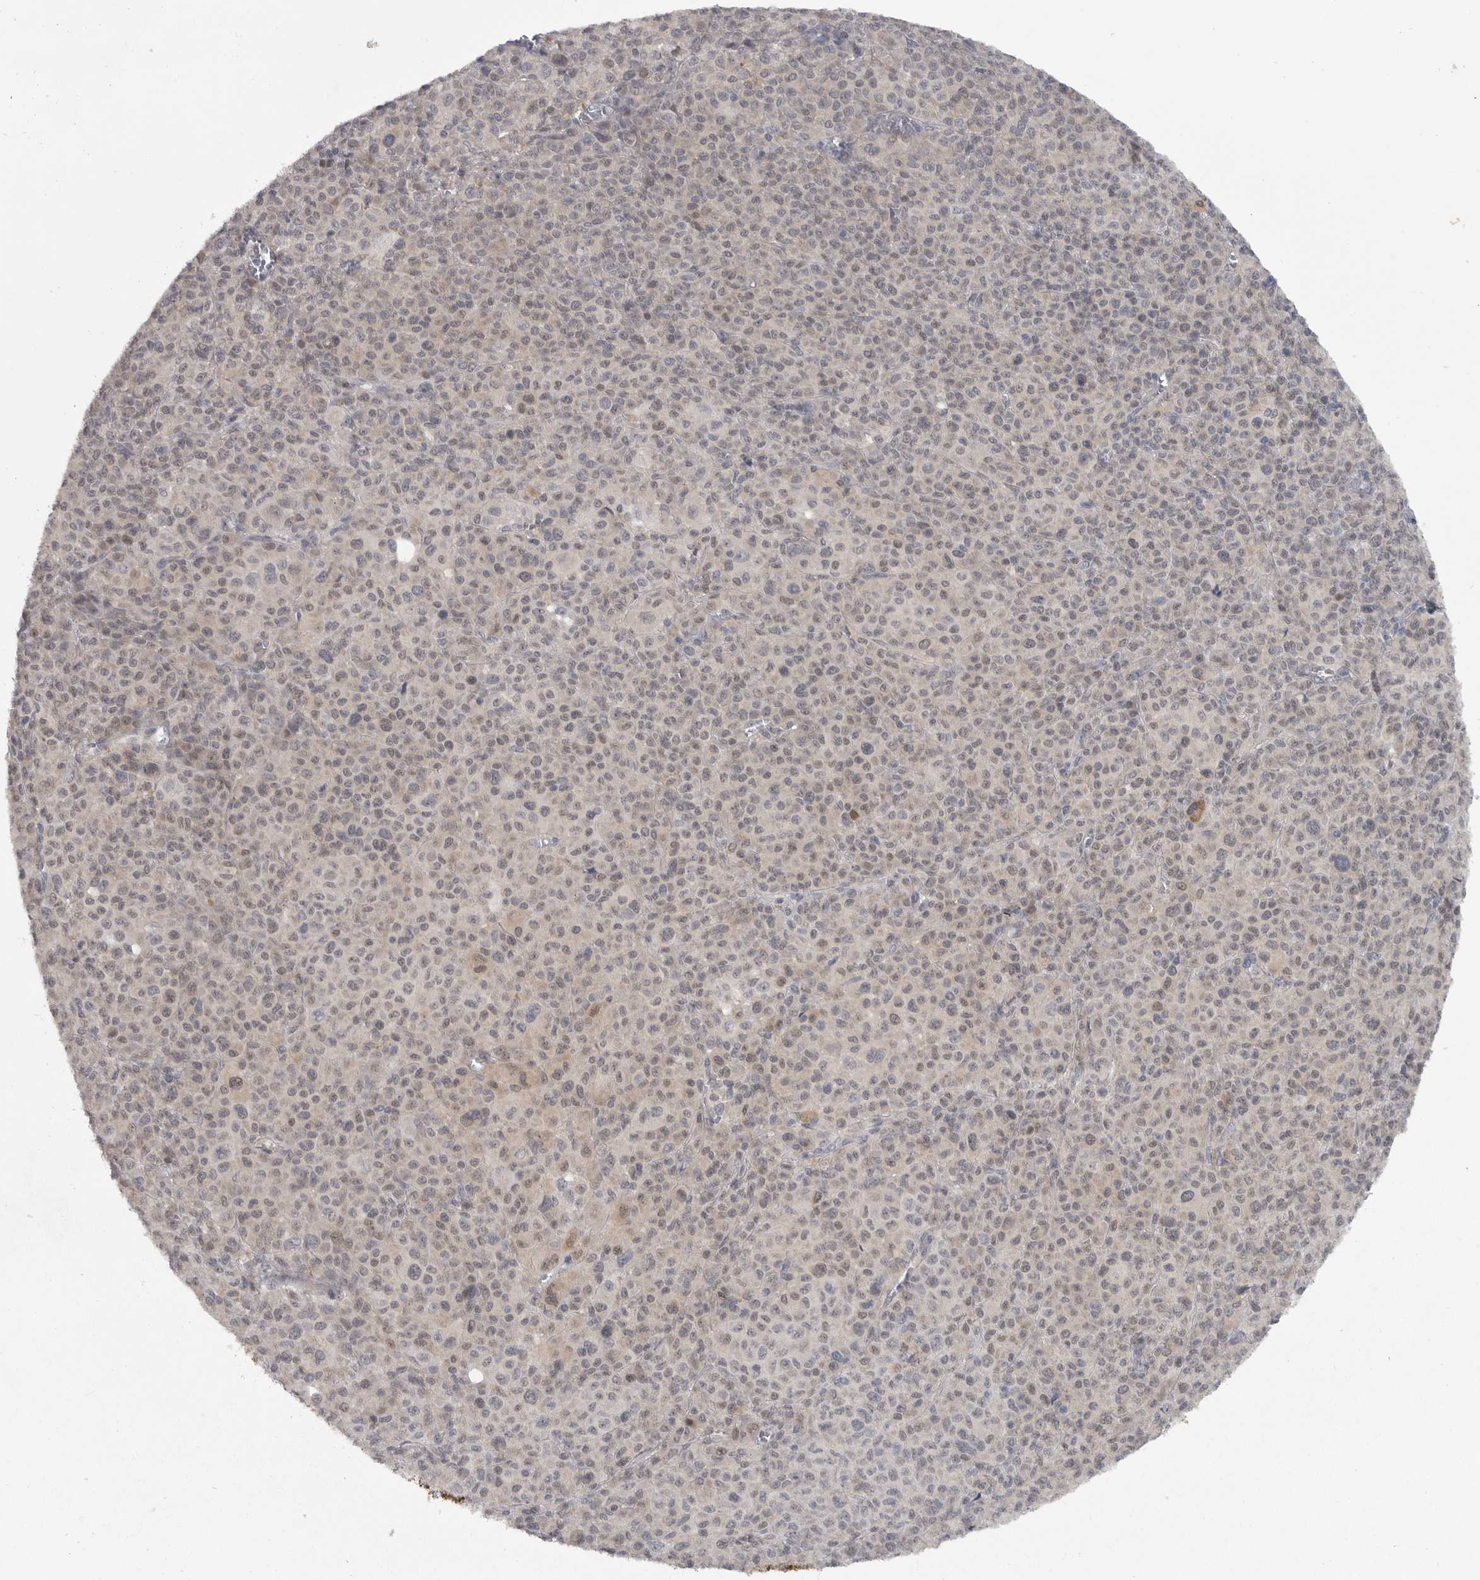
{"staining": {"intensity": "weak", "quantity": "<25%", "location": "nuclear"}, "tissue": "melanoma", "cell_type": "Tumor cells", "image_type": "cancer", "snomed": [{"axis": "morphology", "description": "Malignant melanoma, Metastatic site"}, {"axis": "topography", "description": "Skin"}], "caption": "Protein analysis of malignant melanoma (metastatic site) displays no significant positivity in tumor cells.", "gene": "PPP1R9A", "patient": {"sex": "female", "age": 74}}